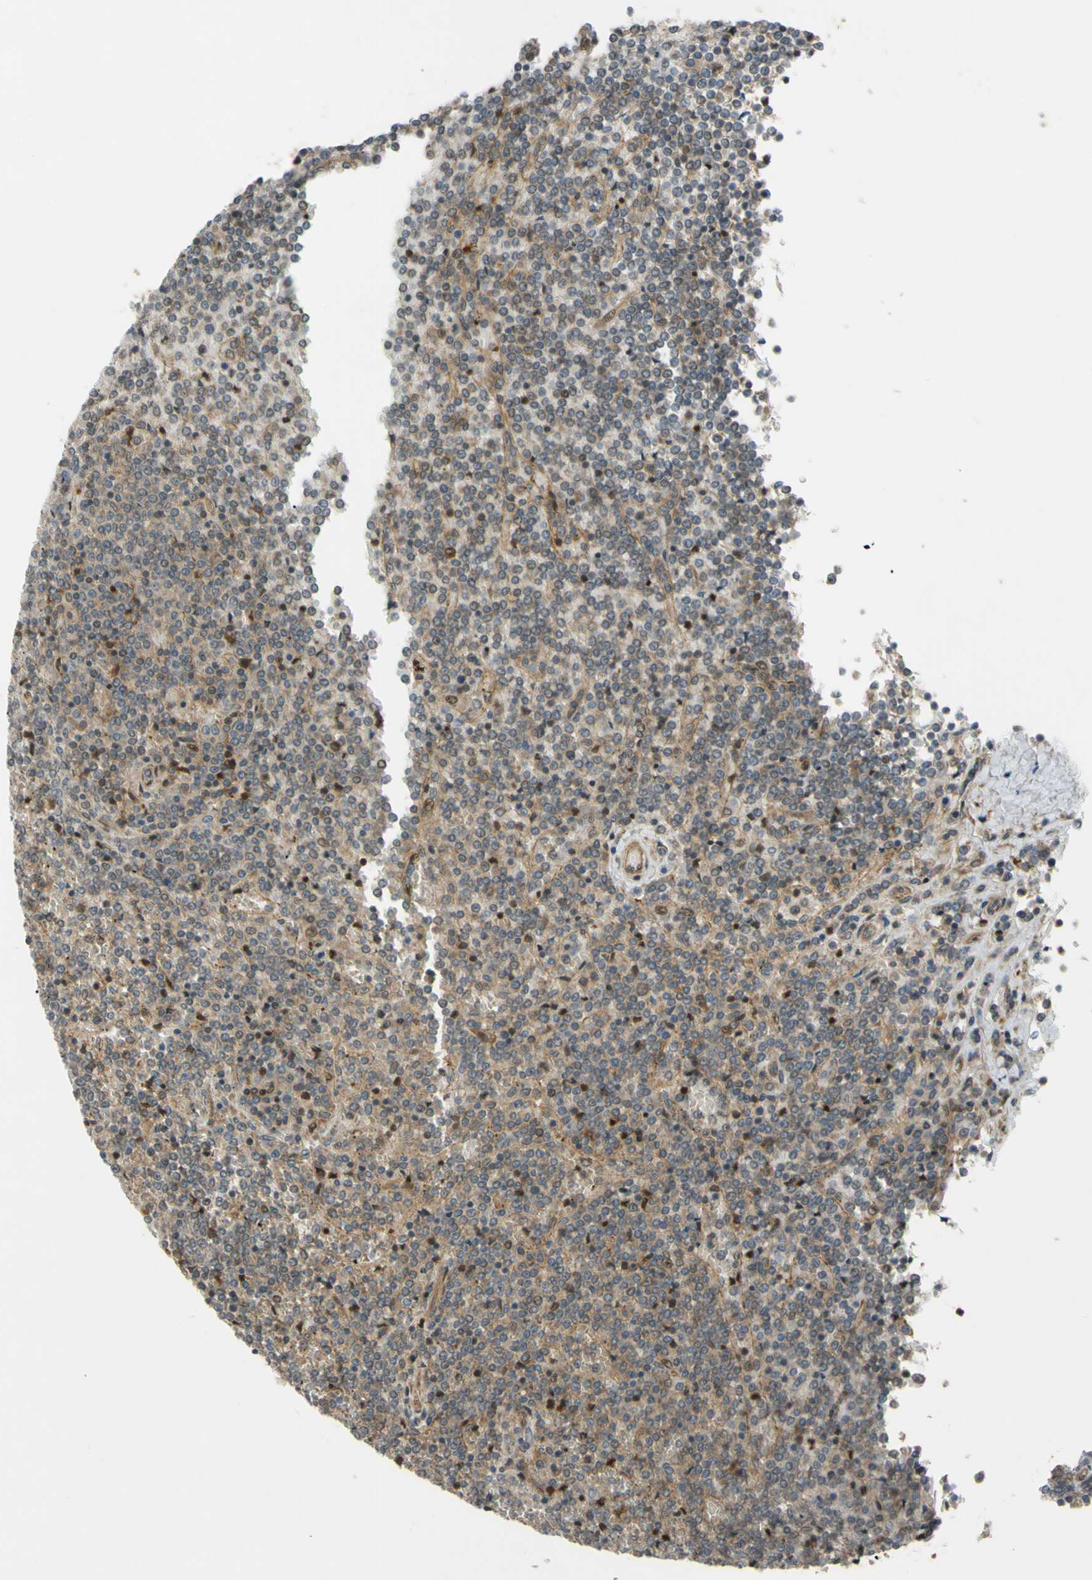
{"staining": {"intensity": "weak", "quantity": ">75%", "location": "cytoplasmic/membranous"}, "tissue": "lymphoma", "cell_type": "Tumor cells", "image_type": "cancer", "snomed": [{"axis": "morphology", "description": "Malignant lymphoma, non-Hodgkin's type, Low grade"}, {"axis": "topography", "description": "Spleen"}], "caption": "Immunohistochemical staining of lymphoma displays low levels of weak cytoplasmic/membranous protein staining in about >75% of tumor cells. (Stains: DAB in brown, nuclei in blue, Microscopy: brightfield microscopy at high magnification).", "gene": "FLII", "patient": {"sex": "female", "age": 19}}